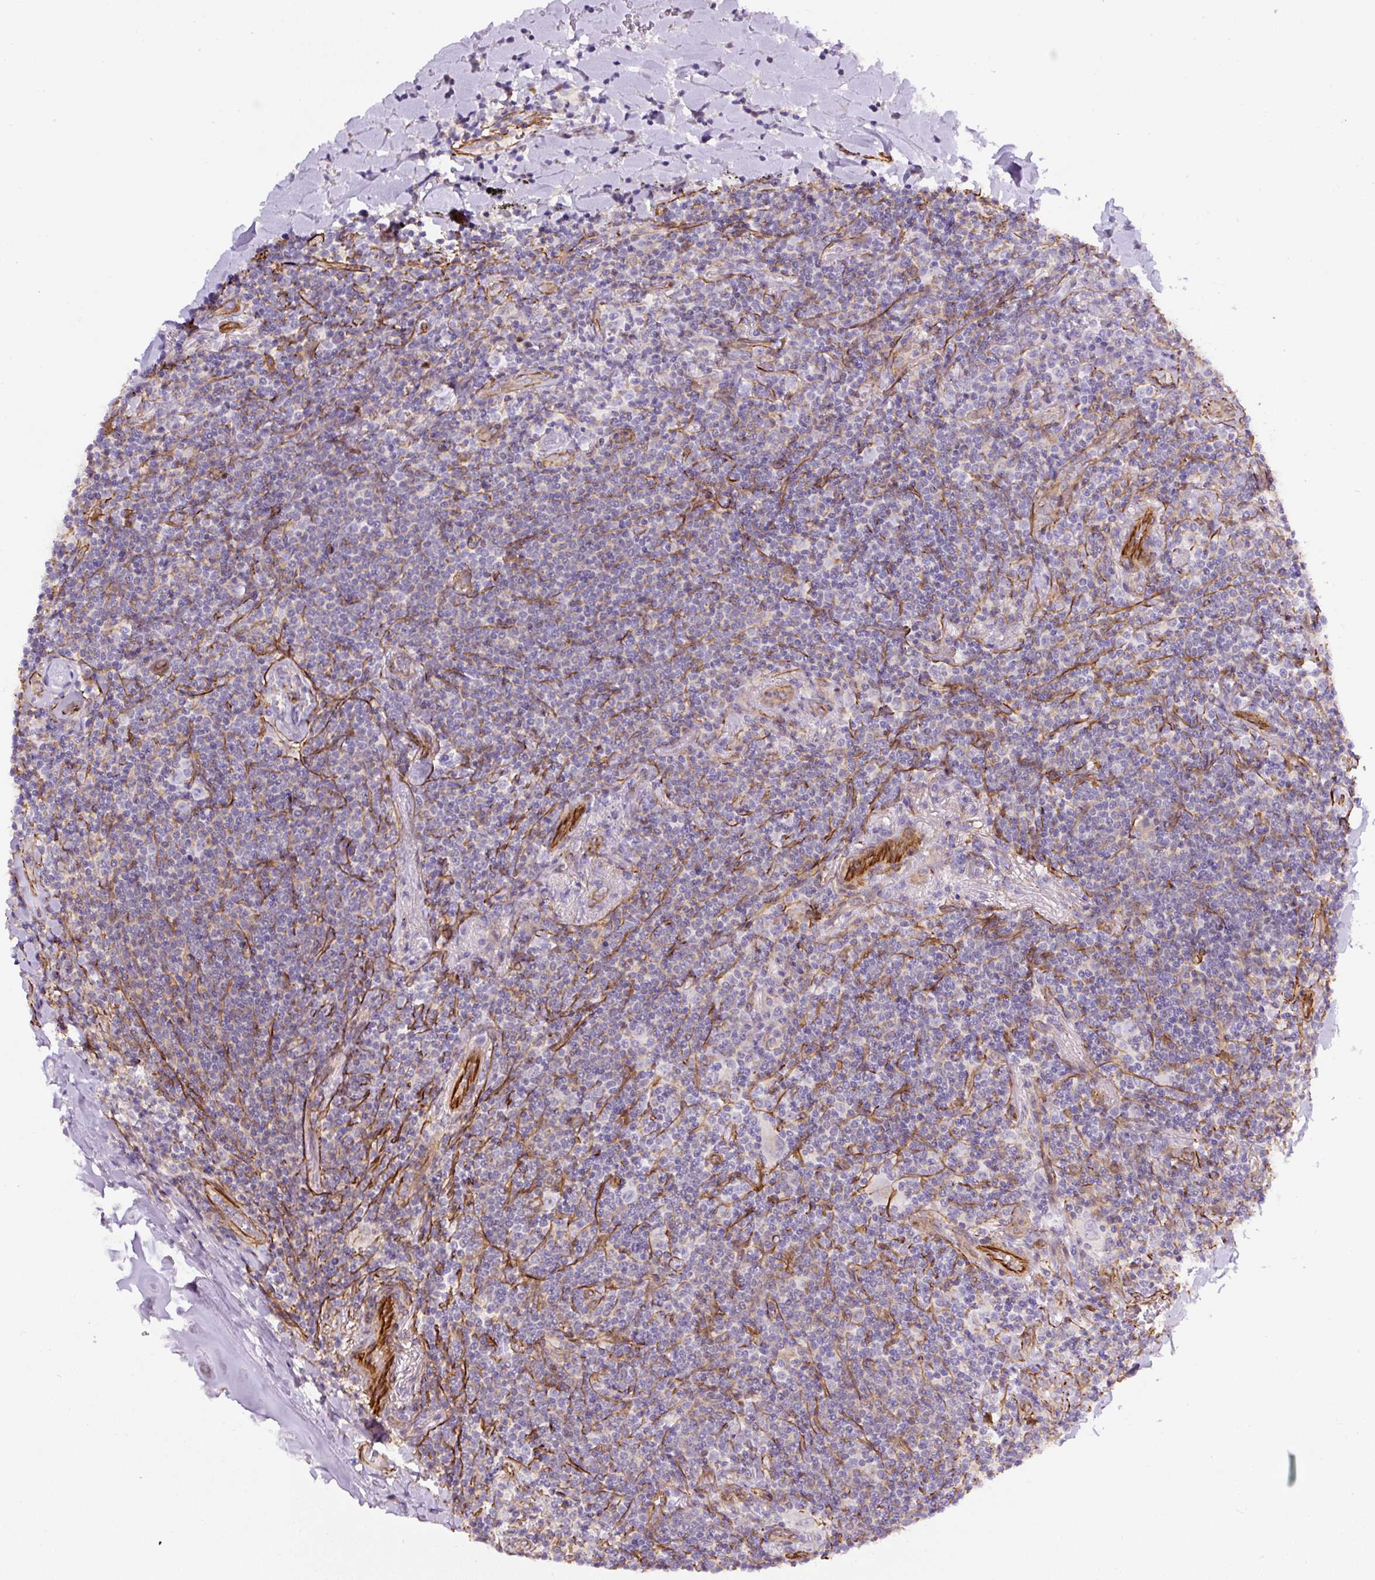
{"staining": {"intensity": "negative", "quantity": "none", "location": "none"}, "tissue": "lymphoma", "cell_type": "Tumor cells", "image_type": "cancer", "snomed": [{"axis": "morphology", "description": "Malignant lymphoma, non-Hodgkin's type, Low grade"}, {"axis": "topography", "description": "Lung"}], "caption": "This is an immunohistochemistry (IHC) image of human low-grade malignant lymphoma, non-Hodgkin's type. There is no positivity in tumor cells.", "gene": "B3GALT5", "patient": {"sex": "female", "age": 71}}